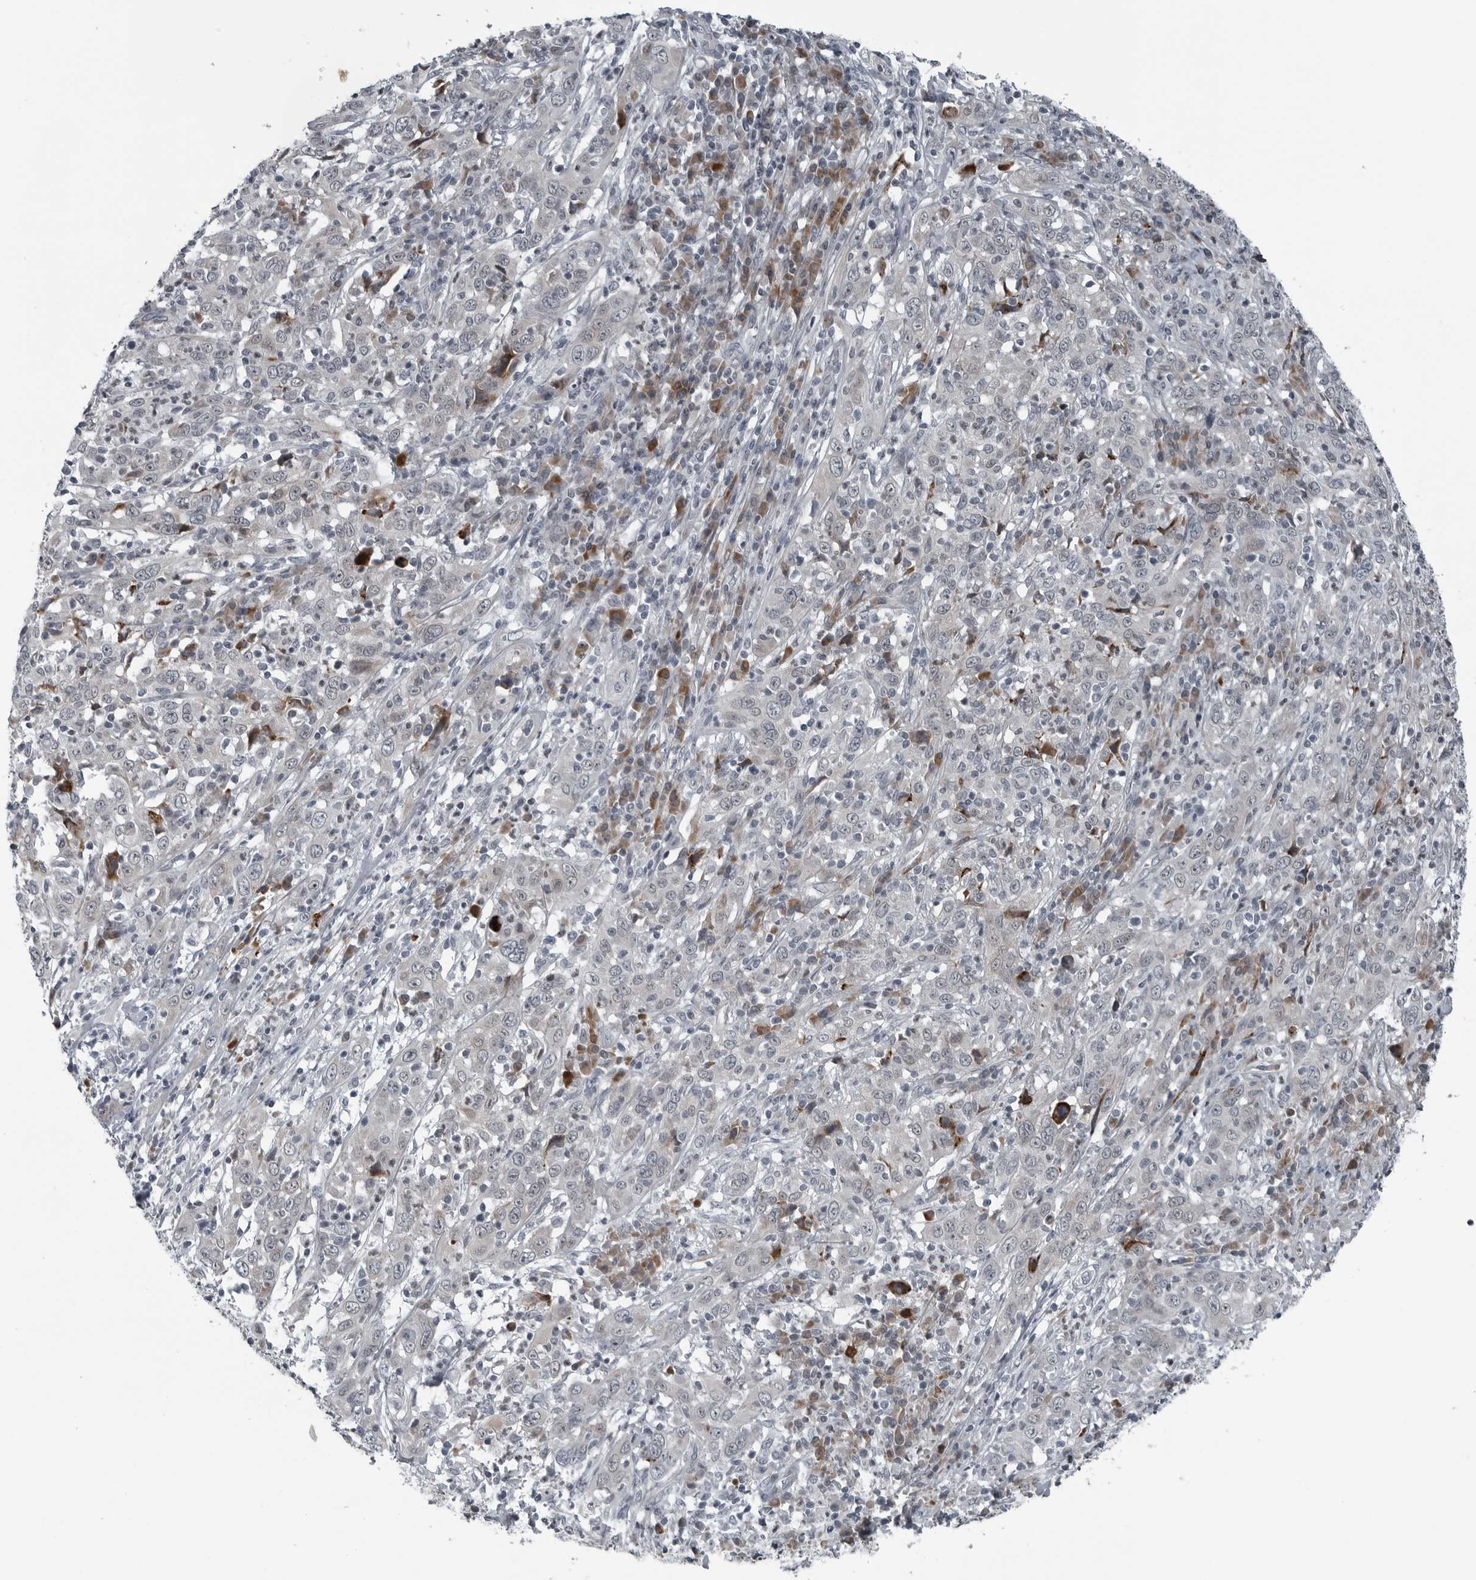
{"staining": {"intensity": "negative", "quantity": "none", "location": "none"}, "tissue": "cervical cancer", "cell_type": "Tumor cells", "image_type": "cancer", "snomed": [{"axis": "morphology", "description": "Squamous cell carcinoma, NOS"}, {"axis": "topography", "description": "Cervix"}], "caption": "Tumor cells are negative for brown protein staining in squamous cell carcinoma (cervical).", "gene": "DNAAF11", "patient": {"sex": "female", "age": 46}}